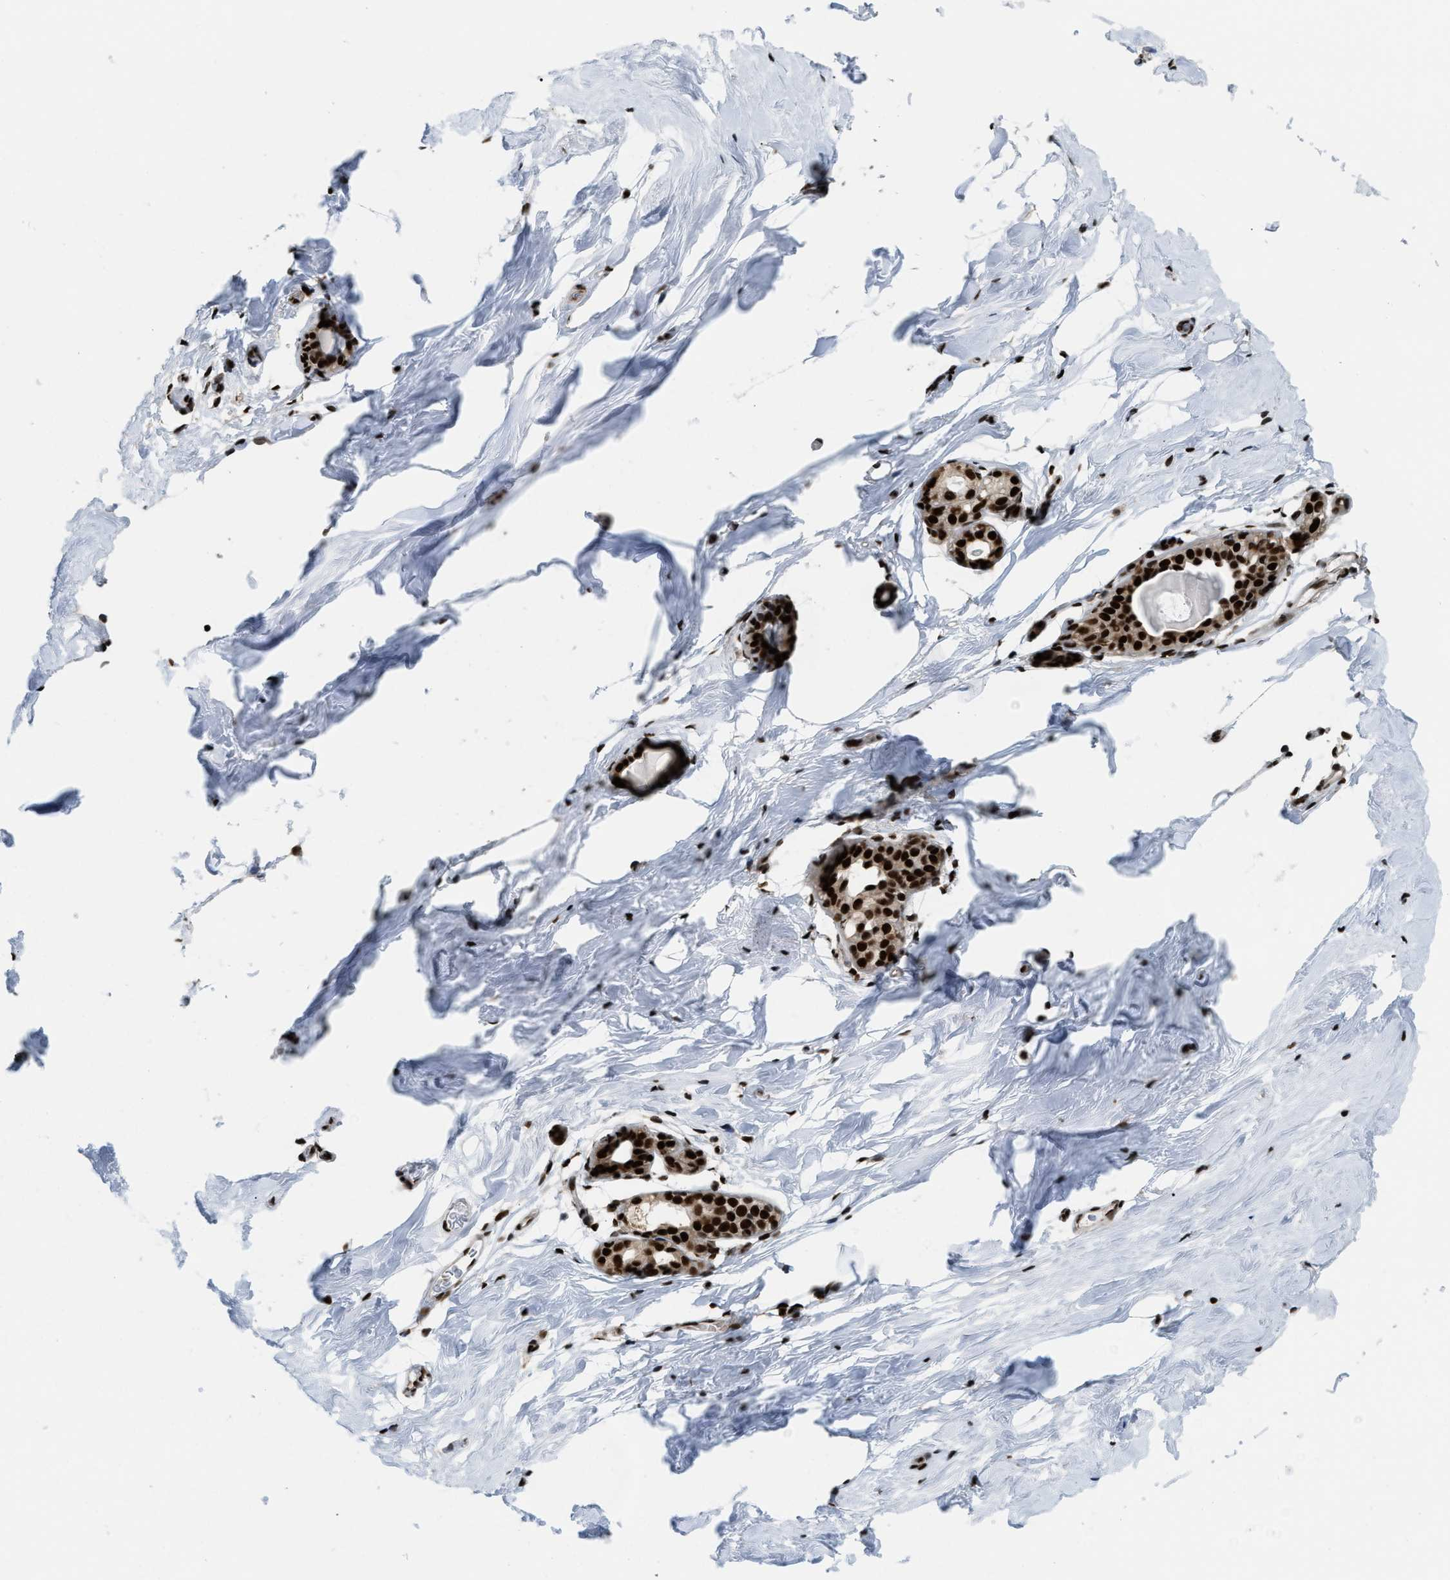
{"staining": {"intensity": "strong", "quantity": ">75%", "location": "nuclear"}, "tissue": "breast", "cell_type": "Glandular cells", "image_type": "normal", "snomed": [{"axis": "morphology", "description": "Normal tissue, NOS"}, {"axis": "topography", "description": "Breast"}], "caption": "This histopathology image demonstrates unremarkable breast stained with immunohistochemistry (IHC) to label a protein in brown. The nuclear of glandular cells show strong positivity for the protein. Nuclei are counter-stained blue.", "gene": "NUMA1", "patient": {"sex": "female", "age": 62}}